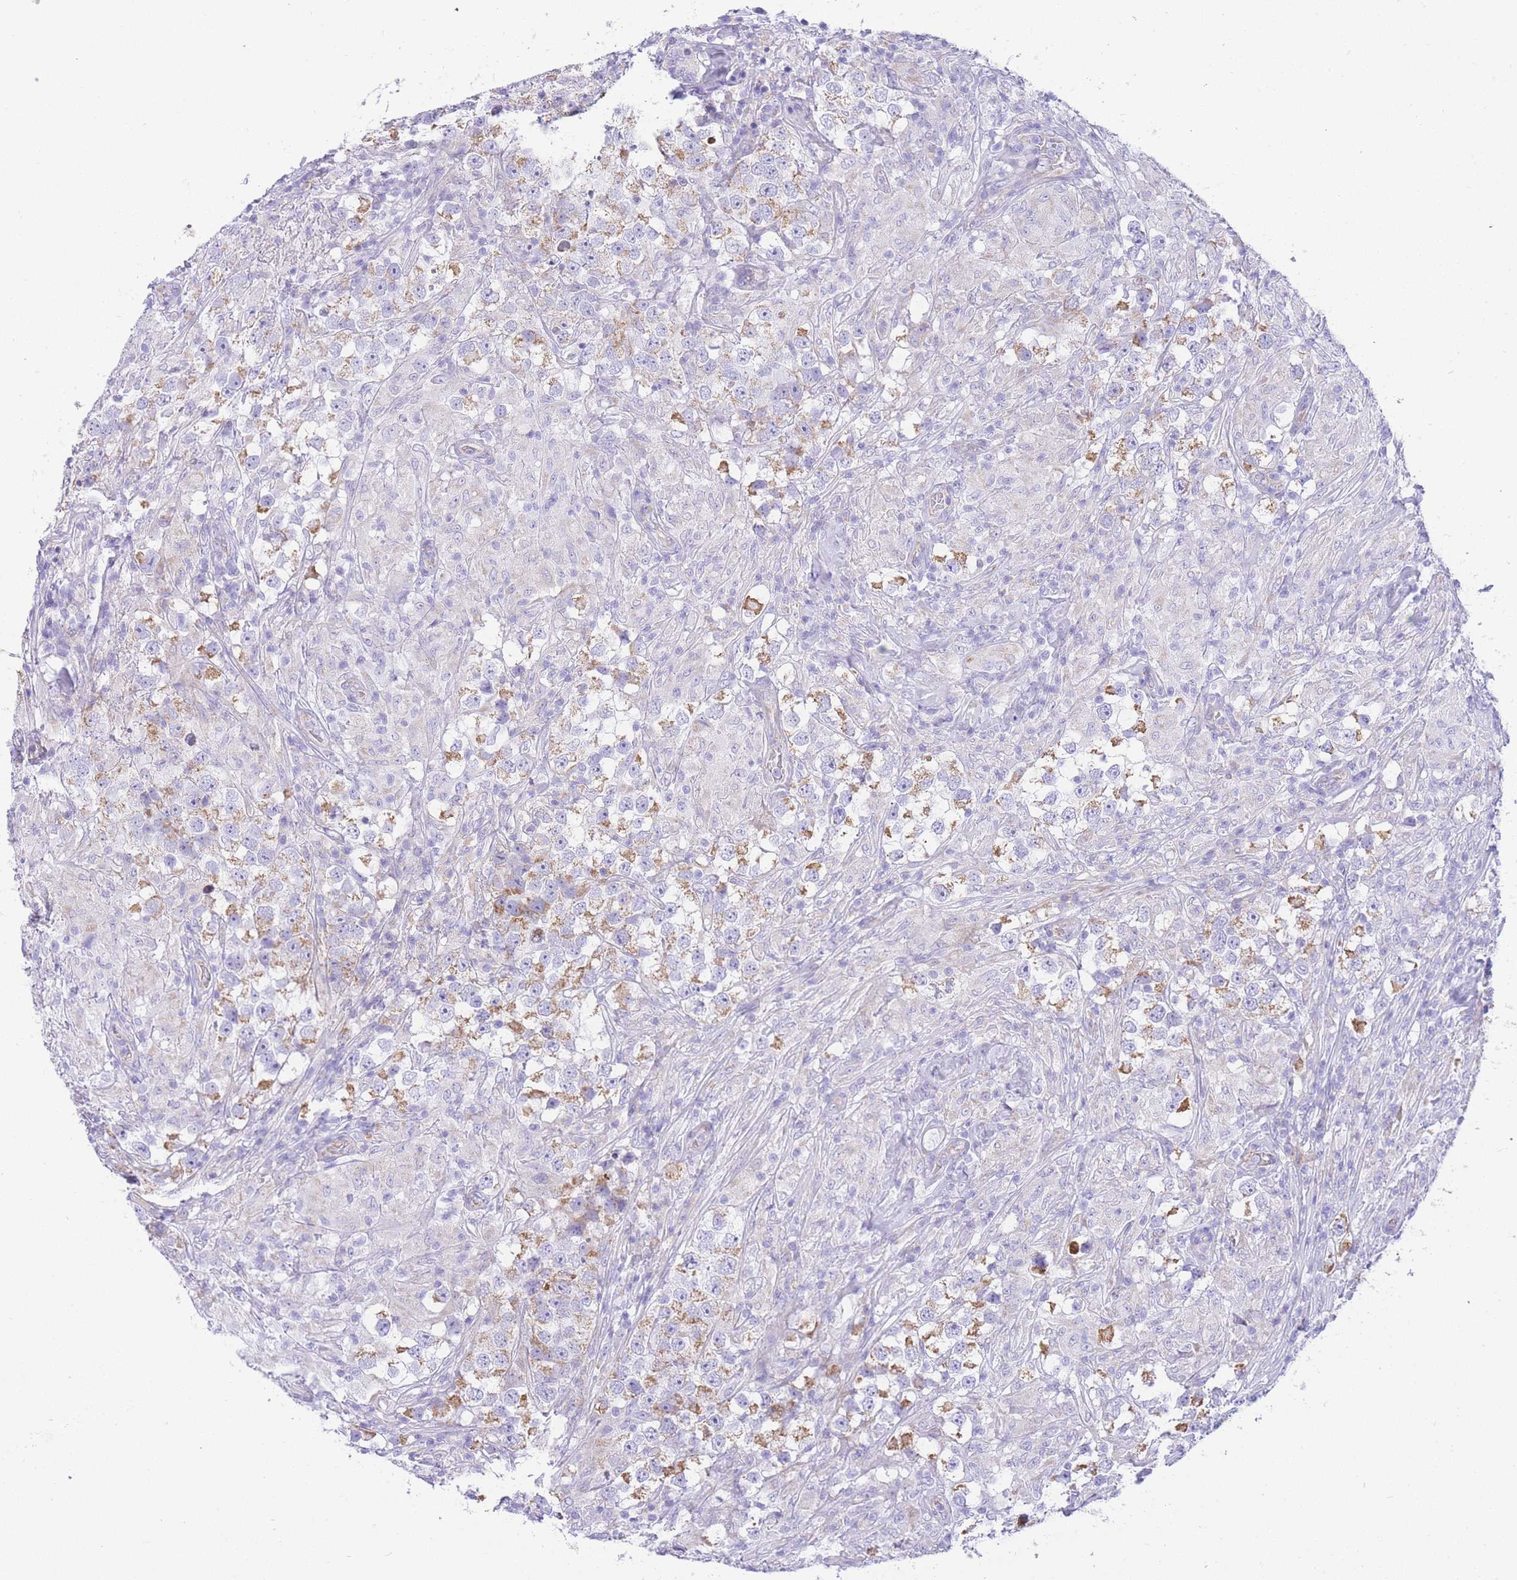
{"staining": {"intensity": "moderate", "quantity": ">75%", "location": "cytoplasmic/membranous"}, "tissue": "testis cancer", "cell_type": "Tumor cells", "image_type": "cancer", "snomed": [{"axis": "morphology", "description": "Seminoma, NOS"}, {"axis": "topography", "description": "Testis"}], "caption": "Immunohistochemical staining of testis cancer shows moderate cytoplasmic/membranous protein positivity in approximately >75% of tumor cells.", "gene": "ACSM4", "patient": {"sex": "male", "age": 46}}